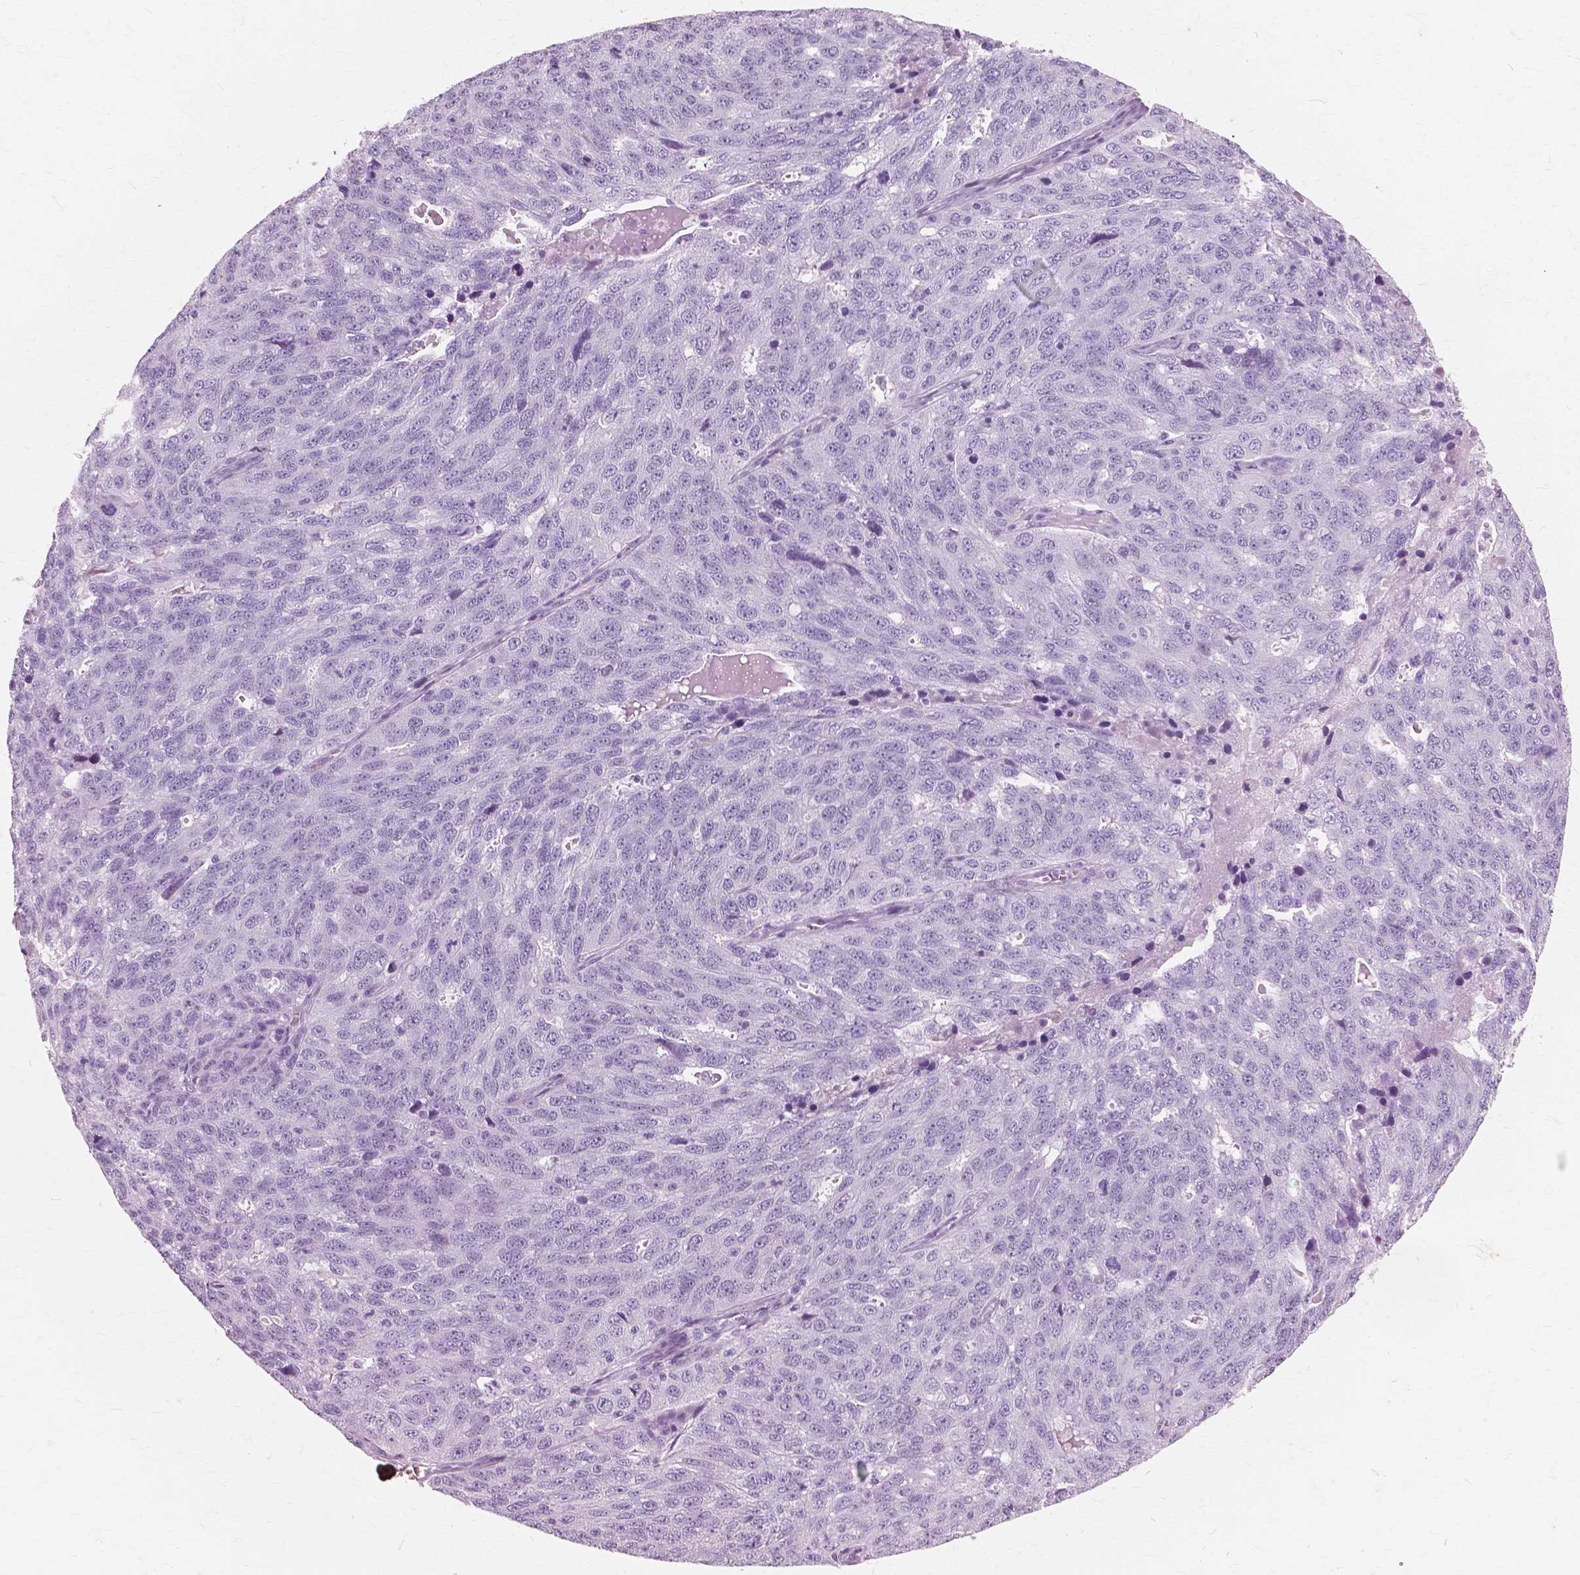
{"staining": {"intensity": "negative", "quantity": "none", "location": "none"}, "tissue": "ovarian cancer", "cell_type": "Tumor cells", "image_type": "cancer", "snomed": [{"axis": "morphology", "description": "Cystadenocarcinoma, serous, NOS"}, {"axis": "topography", "description": "Ovary"}], "caption": "A high-resolution histopathology image shows IHC staining of ovarian serous cystadenocarcinoma, which shows no significant positivity in tumor cells.", "gene": "SFTPD", "patient": {"sex": "female", "age": 71}}